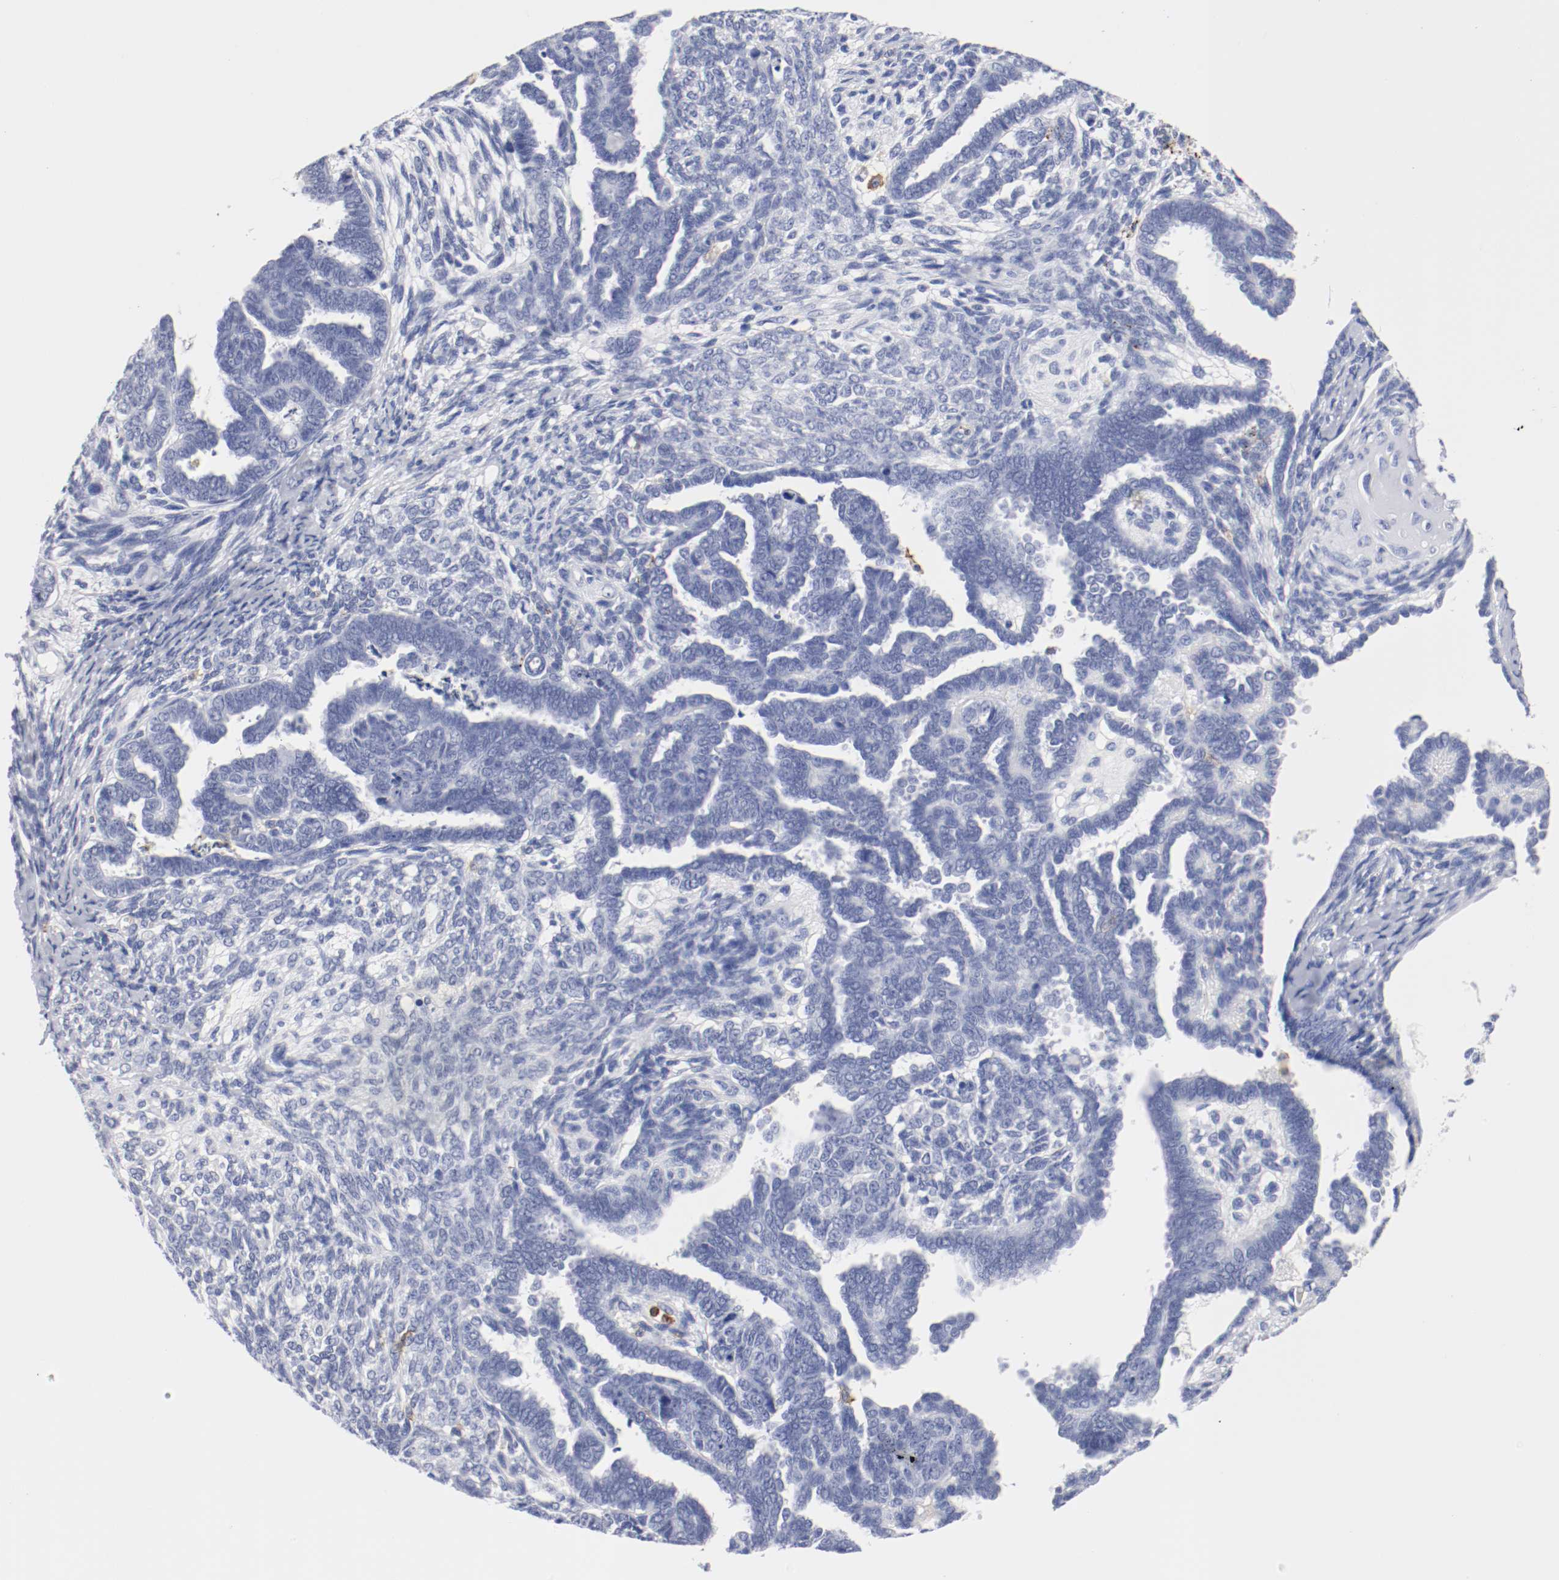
{"staining": {"intensity": "negative", "quantity": "none", "location": "none"}, "tissue": "endometrial cancer", "cell_type": "Tumor cells", "image_type": "cancer", "snomed": [{"axis": "morphology", "description": "Neoplasm, malignant, NOS"}, {"axis": "topography", "description": "Endometrium"}], "caption": "A micrograph of human endometrial cancer is negative for staining in tumor cells.", "gene": "ITGAX", "patient": {"sex": "female", "age": 74}}